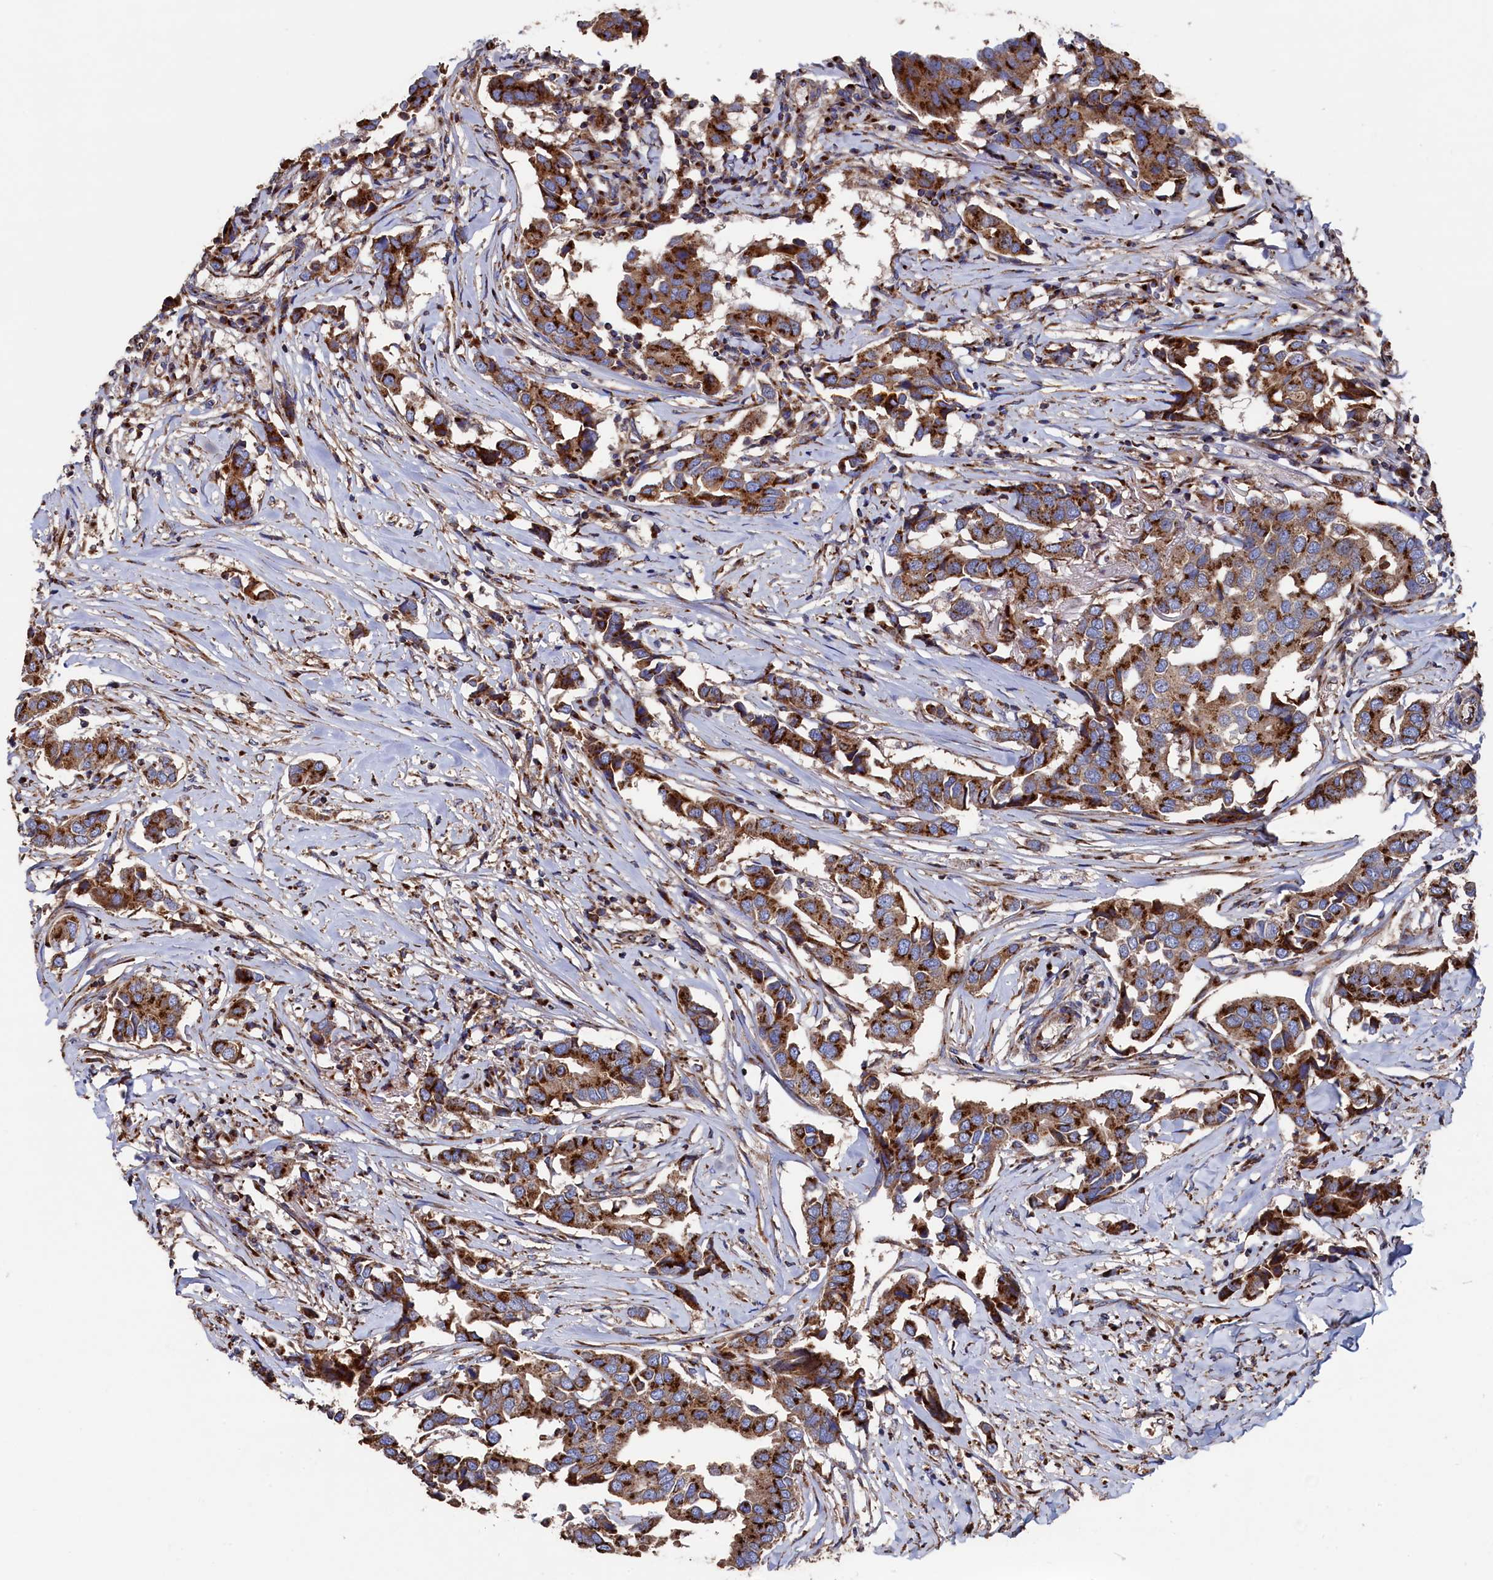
{"staining": {"intensity": "strong", "quantity": ">75%", "location": "cytoplasmic/membranous"}, "tissue": "breast cancer", "cell_type": "Tumor cells", "image_type": "cancer", "snomed": [{"axis": "morphology", "description": "Duct carcinoma"}, {"axis": "topography", "description": "Breast"}], "caption": "Immunohistochemical staining of breast intraductal carcinoma reveals high levels of strong cytoplasmic/membranous staining in about >75% of tumor cells.", "gene": "PRRC1", "patient": {"sex": "female", "age": 80}}